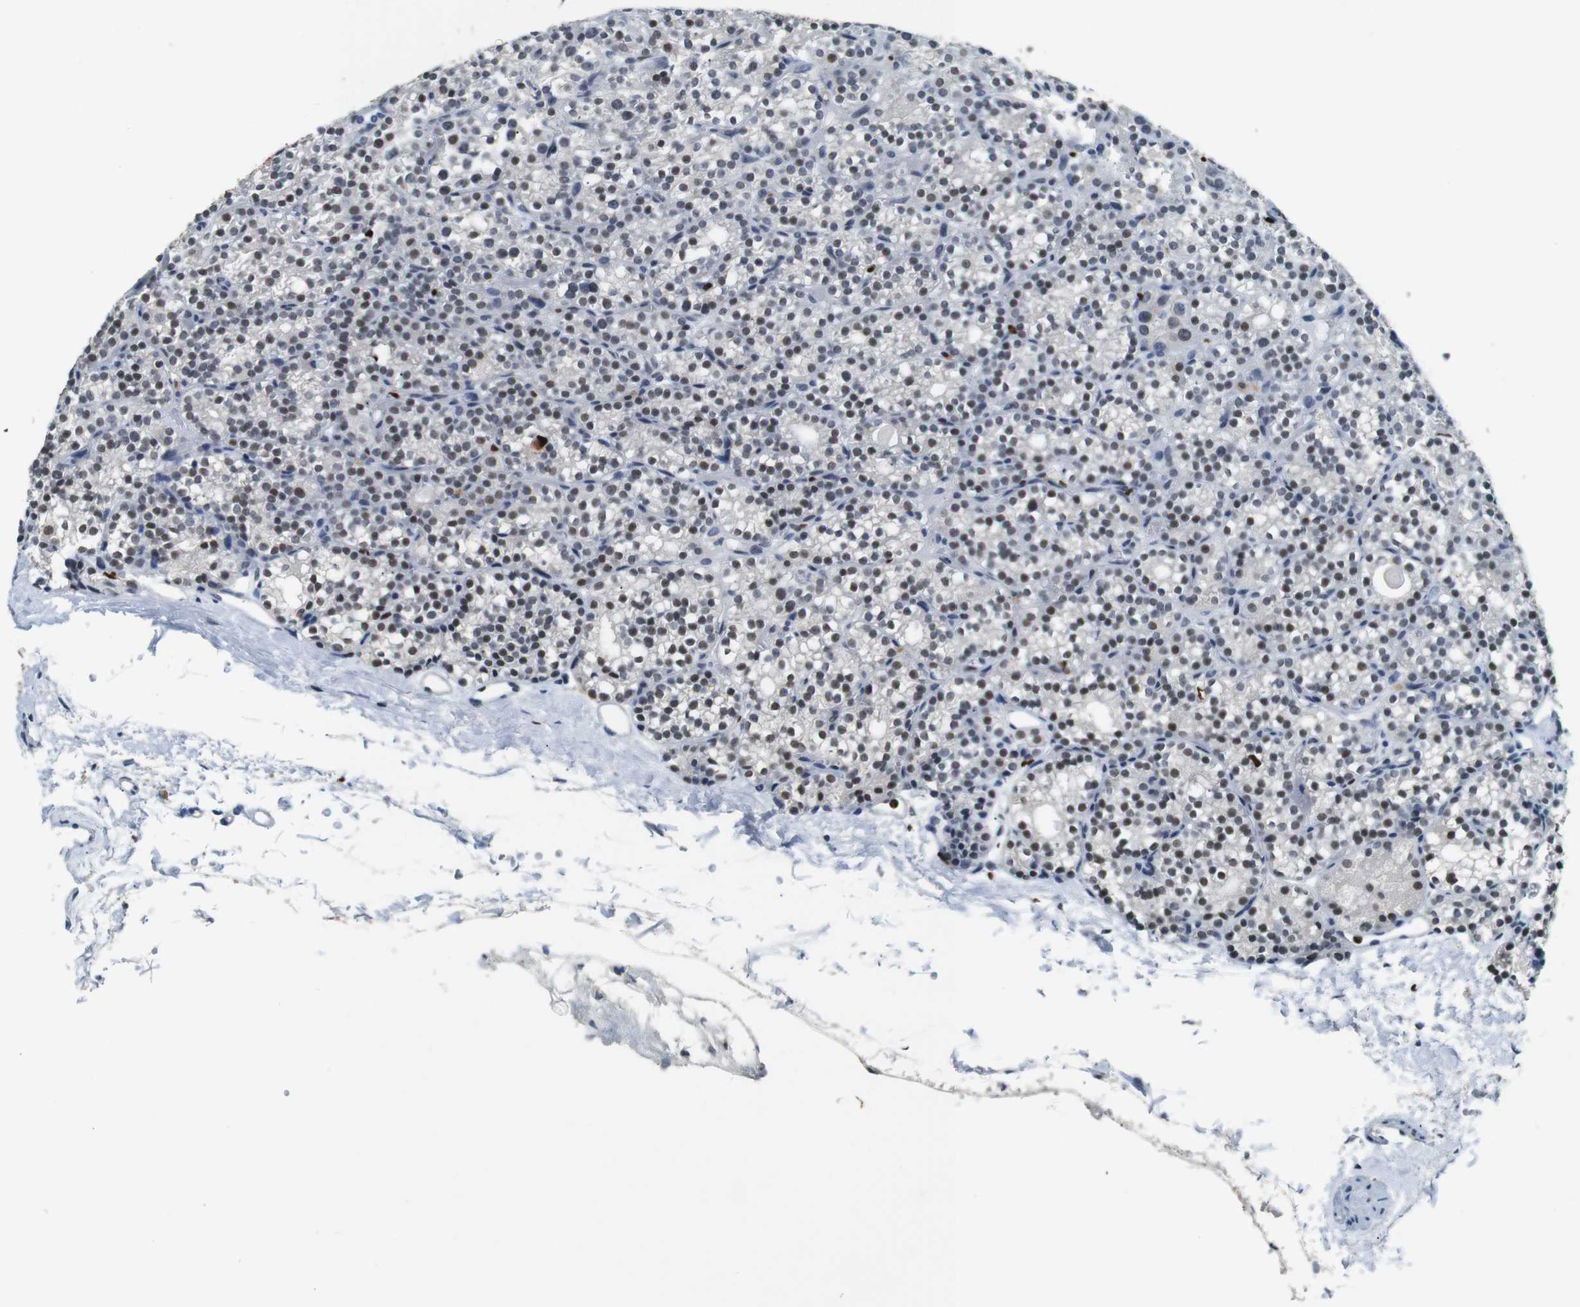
{"staining": {"intensity": "moderate", "quantity": "<25%", "location": "nuclear"}, "tissue": "parathyroid gland", "cell_type": "Glandular cells", "image_type": "normal", "snomed": [{"axis": "morphology", "description": "Normal tissue, NOS"}, {"axis": "topography", "description": "Parathyroid gland"}], "caption": "Parathyroid gland stained for a protein demonstrates moderate nuclear positivity in glandular cells.", "gene": "IRF8", "patient": {"sex": "female", "age": 64}}